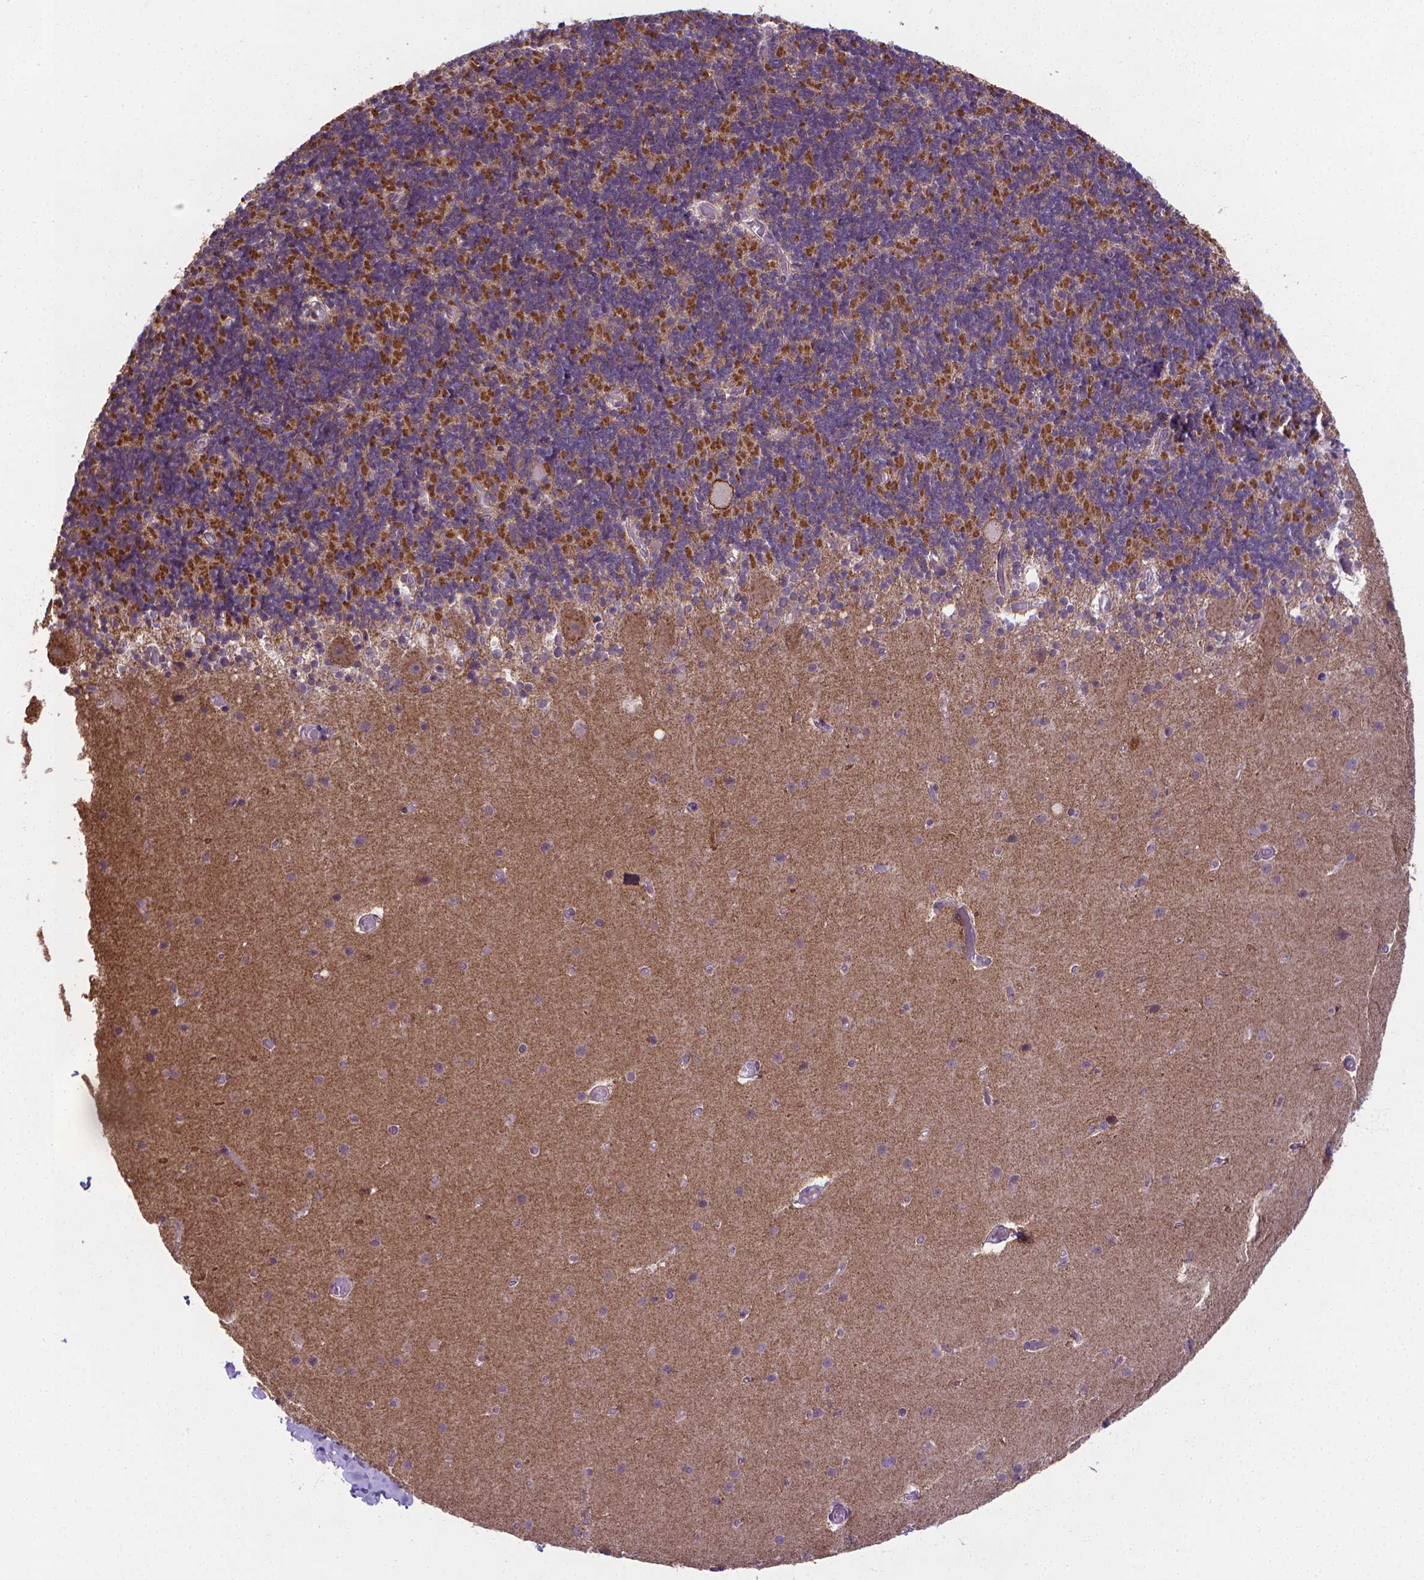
{"staining": {"intensity": "moderate", "quantity": "25%-75%", "location": "cytoplasmic/membranous"}, "tissue": "cerebellum", "cell_type": "Cells in granular layer", "image_type": "normal", "snomed": [{"axis": "morphology", "description": "Normal tissue, NOS"}, {"axis": "topography", "description": "Cerebellum"}], "caption": "This image demonstrates IHC staining of unremarkable human cerebellum, with medium moderate cytoplasmic/membranous staining in approximately 25%-75% of cells in granular layer.", "gene": "GPR63", "patient": {"sex": "male", "age": 70}}